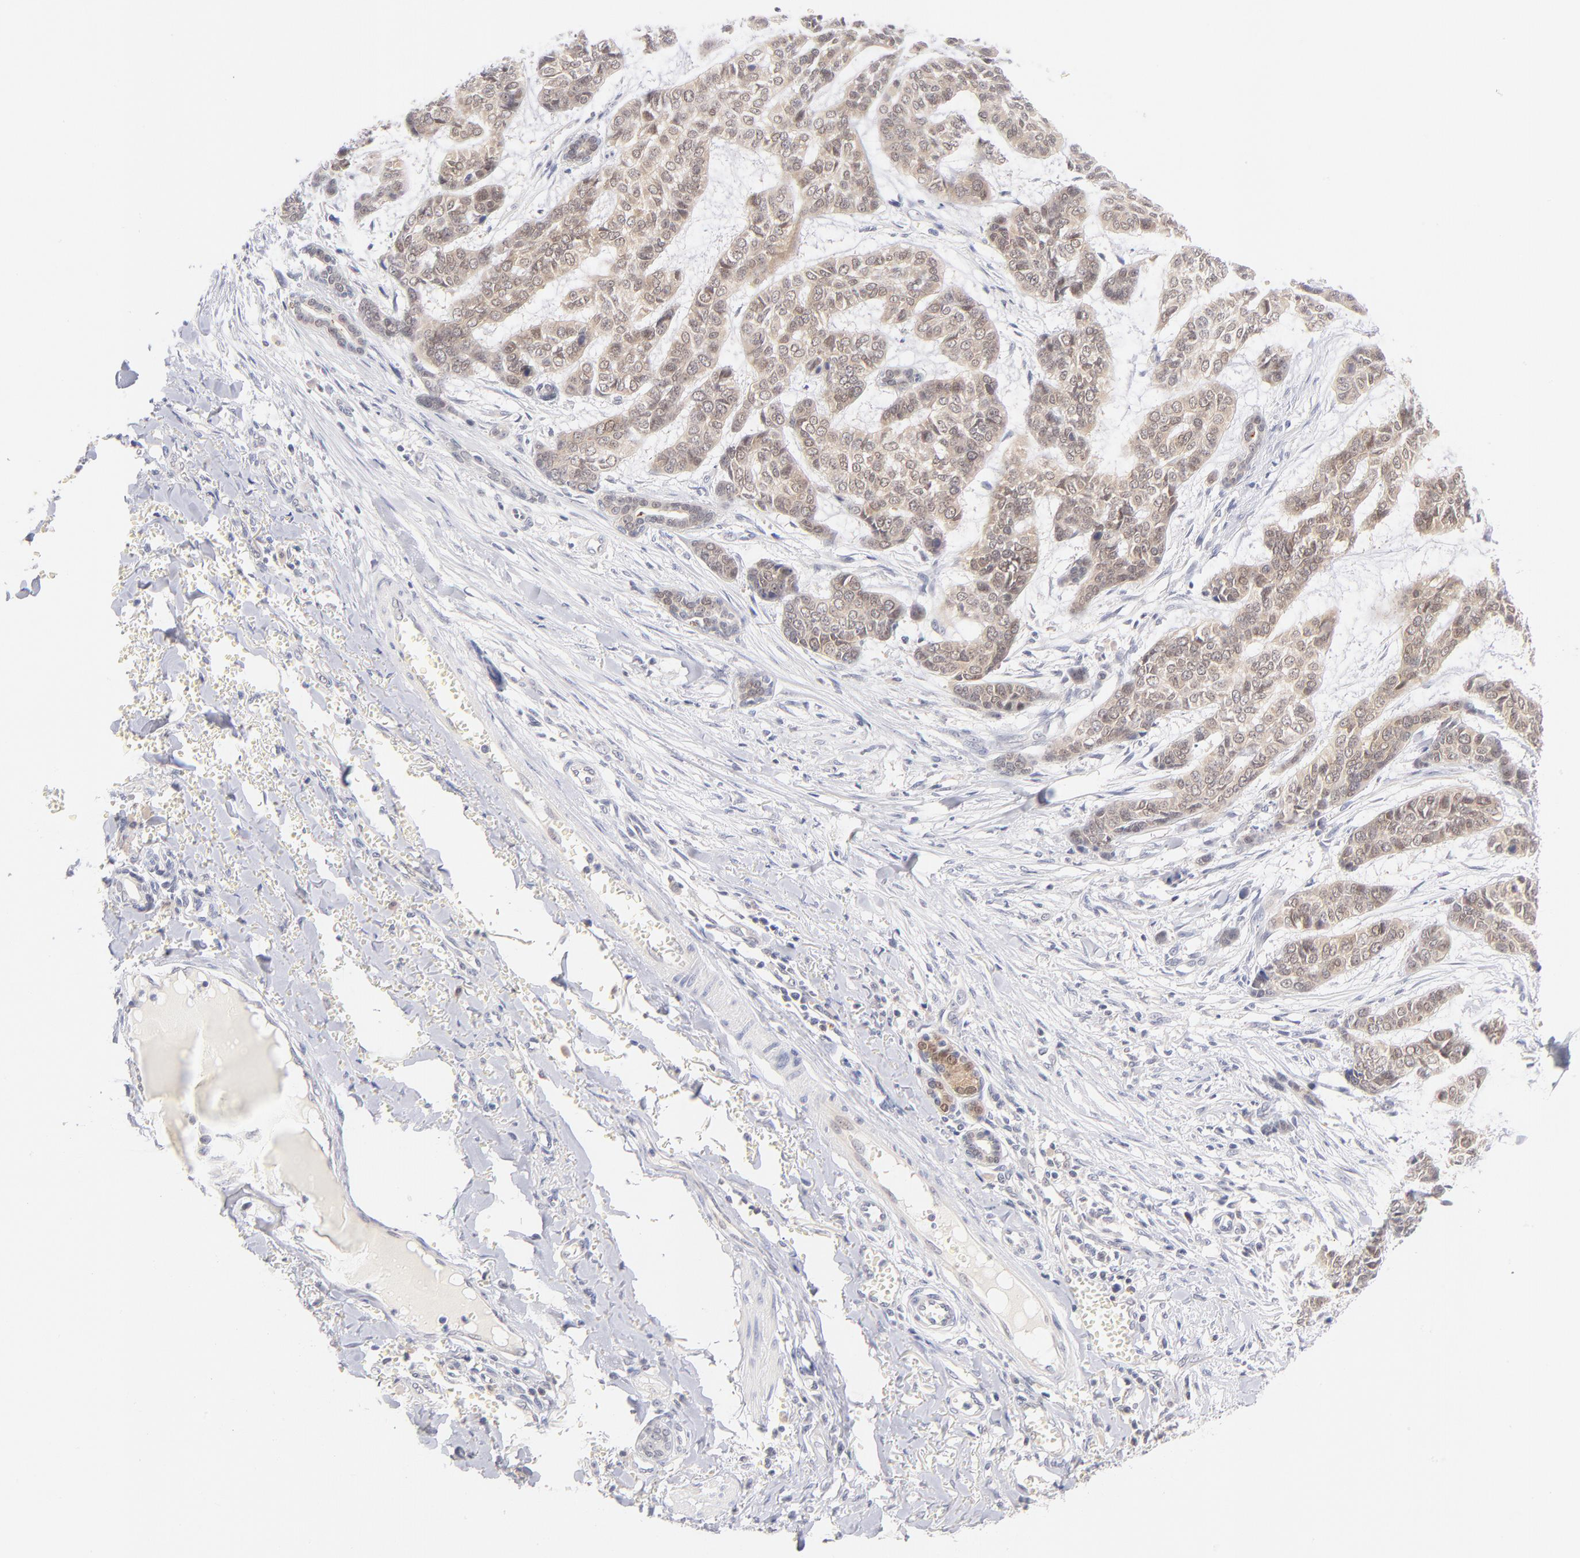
{"staining": {"intensity": "weak", "quantity": ">75%", "location": "cytoplasmic/membranous"}, "tissue": "skin cancer", "cell_type": "Tumor cells", "image_type": "cancer", "snomed": [{"axis": "morphology", "description": "Basal cell carcinoma"}, {"axis": "topography", "description": "Skin"}], "caption": "Skin cancer (basal cell carcinoma) stained with DAB (3,3'-diaminobenzidine) immunohistochemistry (IHC) shows low levels of weak cytoplasmic/membranous expression in approximately >75% of tumor cells.", "gene": "CASP6", "patient": {"sex": "female", "age": 64}}